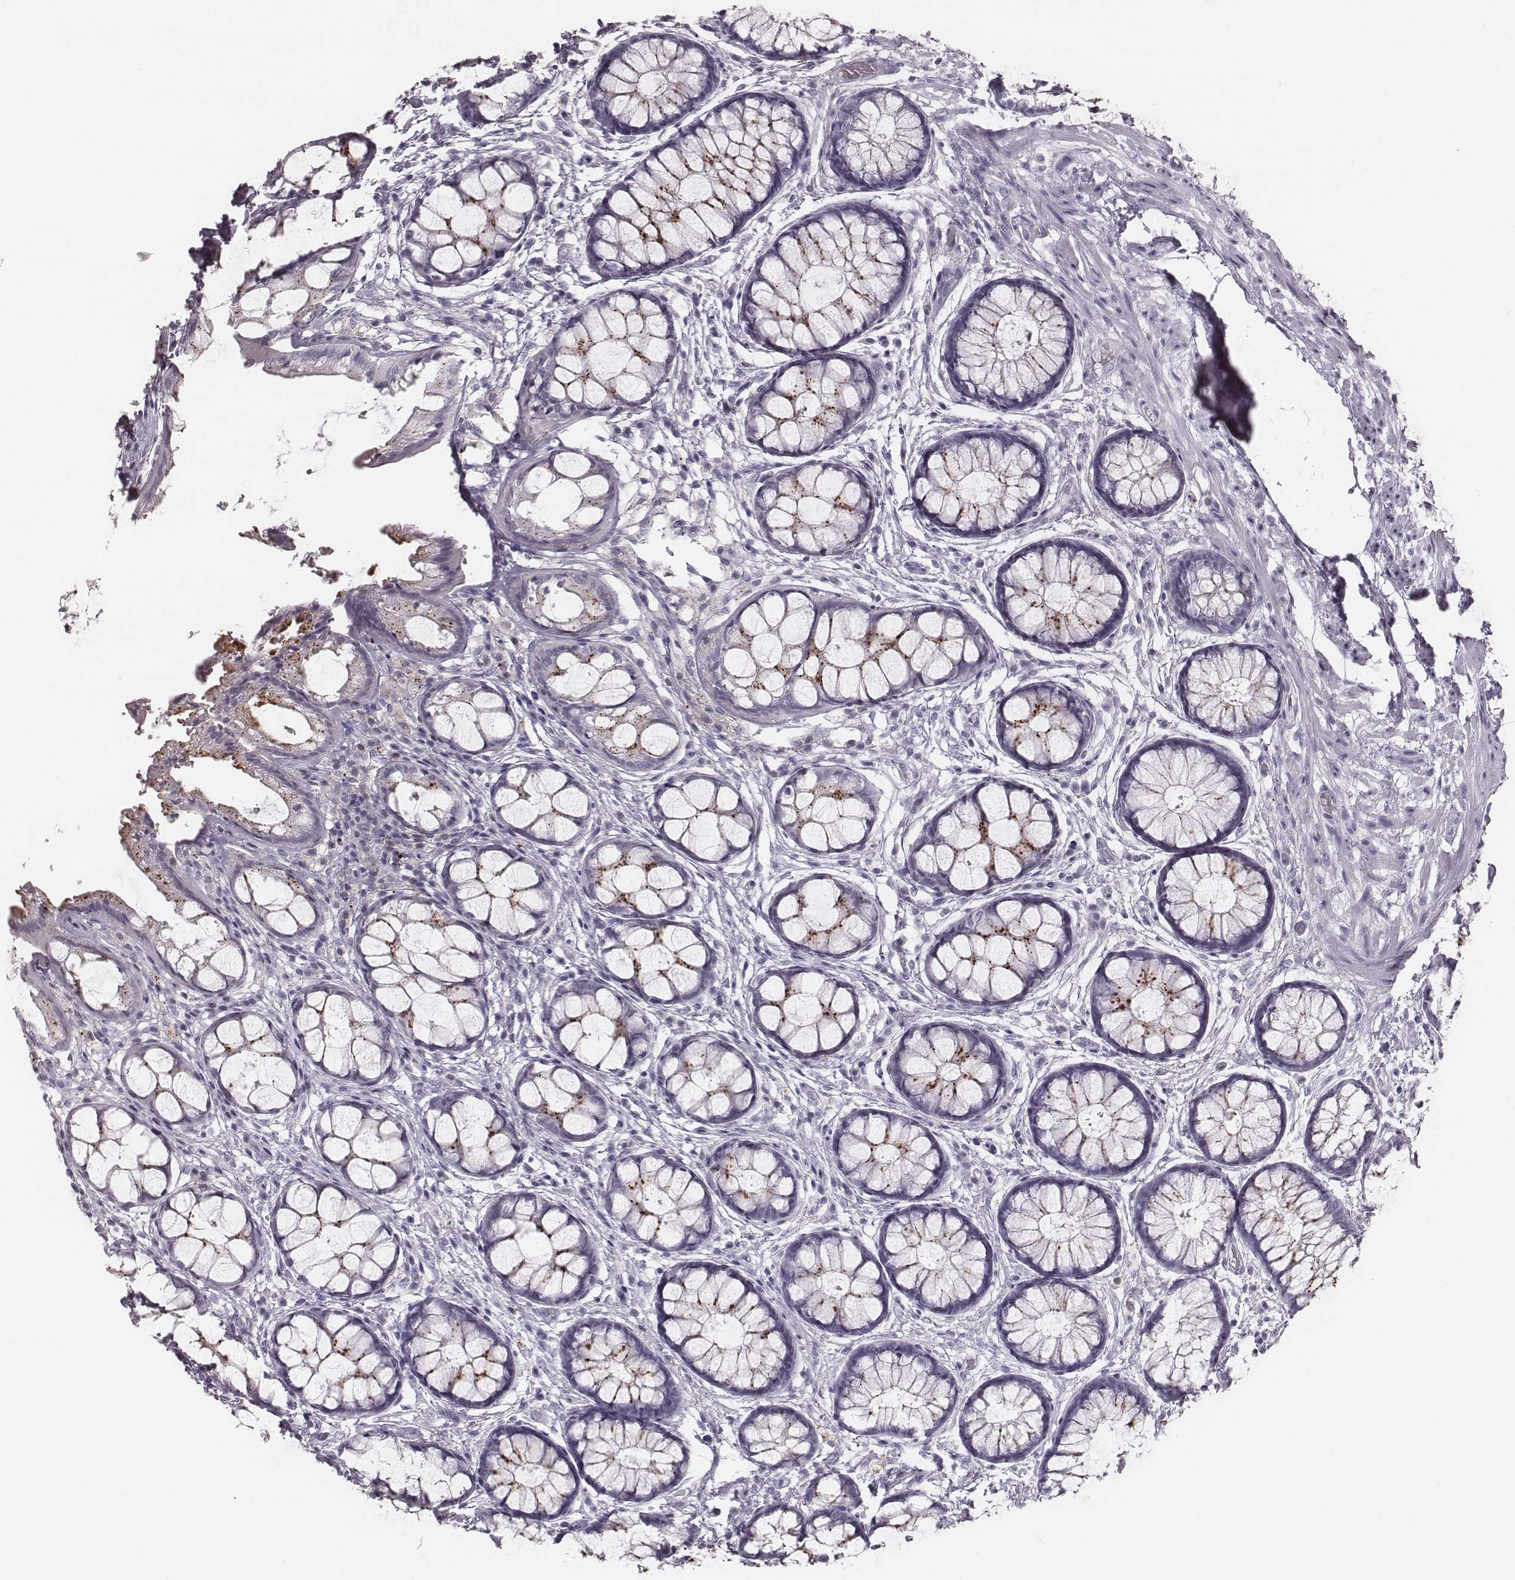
{"staining": {"intensity": "moderate", "quantity": ">75%", "location": "cytoplasmic/membranous"}, "tissue": "rectum", "cell_type": "Glandular cells", "image_type": "normal", "snomed": [{"axis": "morphology", "description": "Normal tissue, NOS"}, {"axis": "topography", "description": "Rectum"}], "caption": "Rectum stained for a protein displays moderate cytoplasmic/membranous positivity in glandular cells. The staining is performed using DAB brown chromogen to label protein expression. The nuclei are counter-stained blue using hematoxylin.", "gene": "ENSG00000285837", "patient": {"sex": "female", "age": 62}}